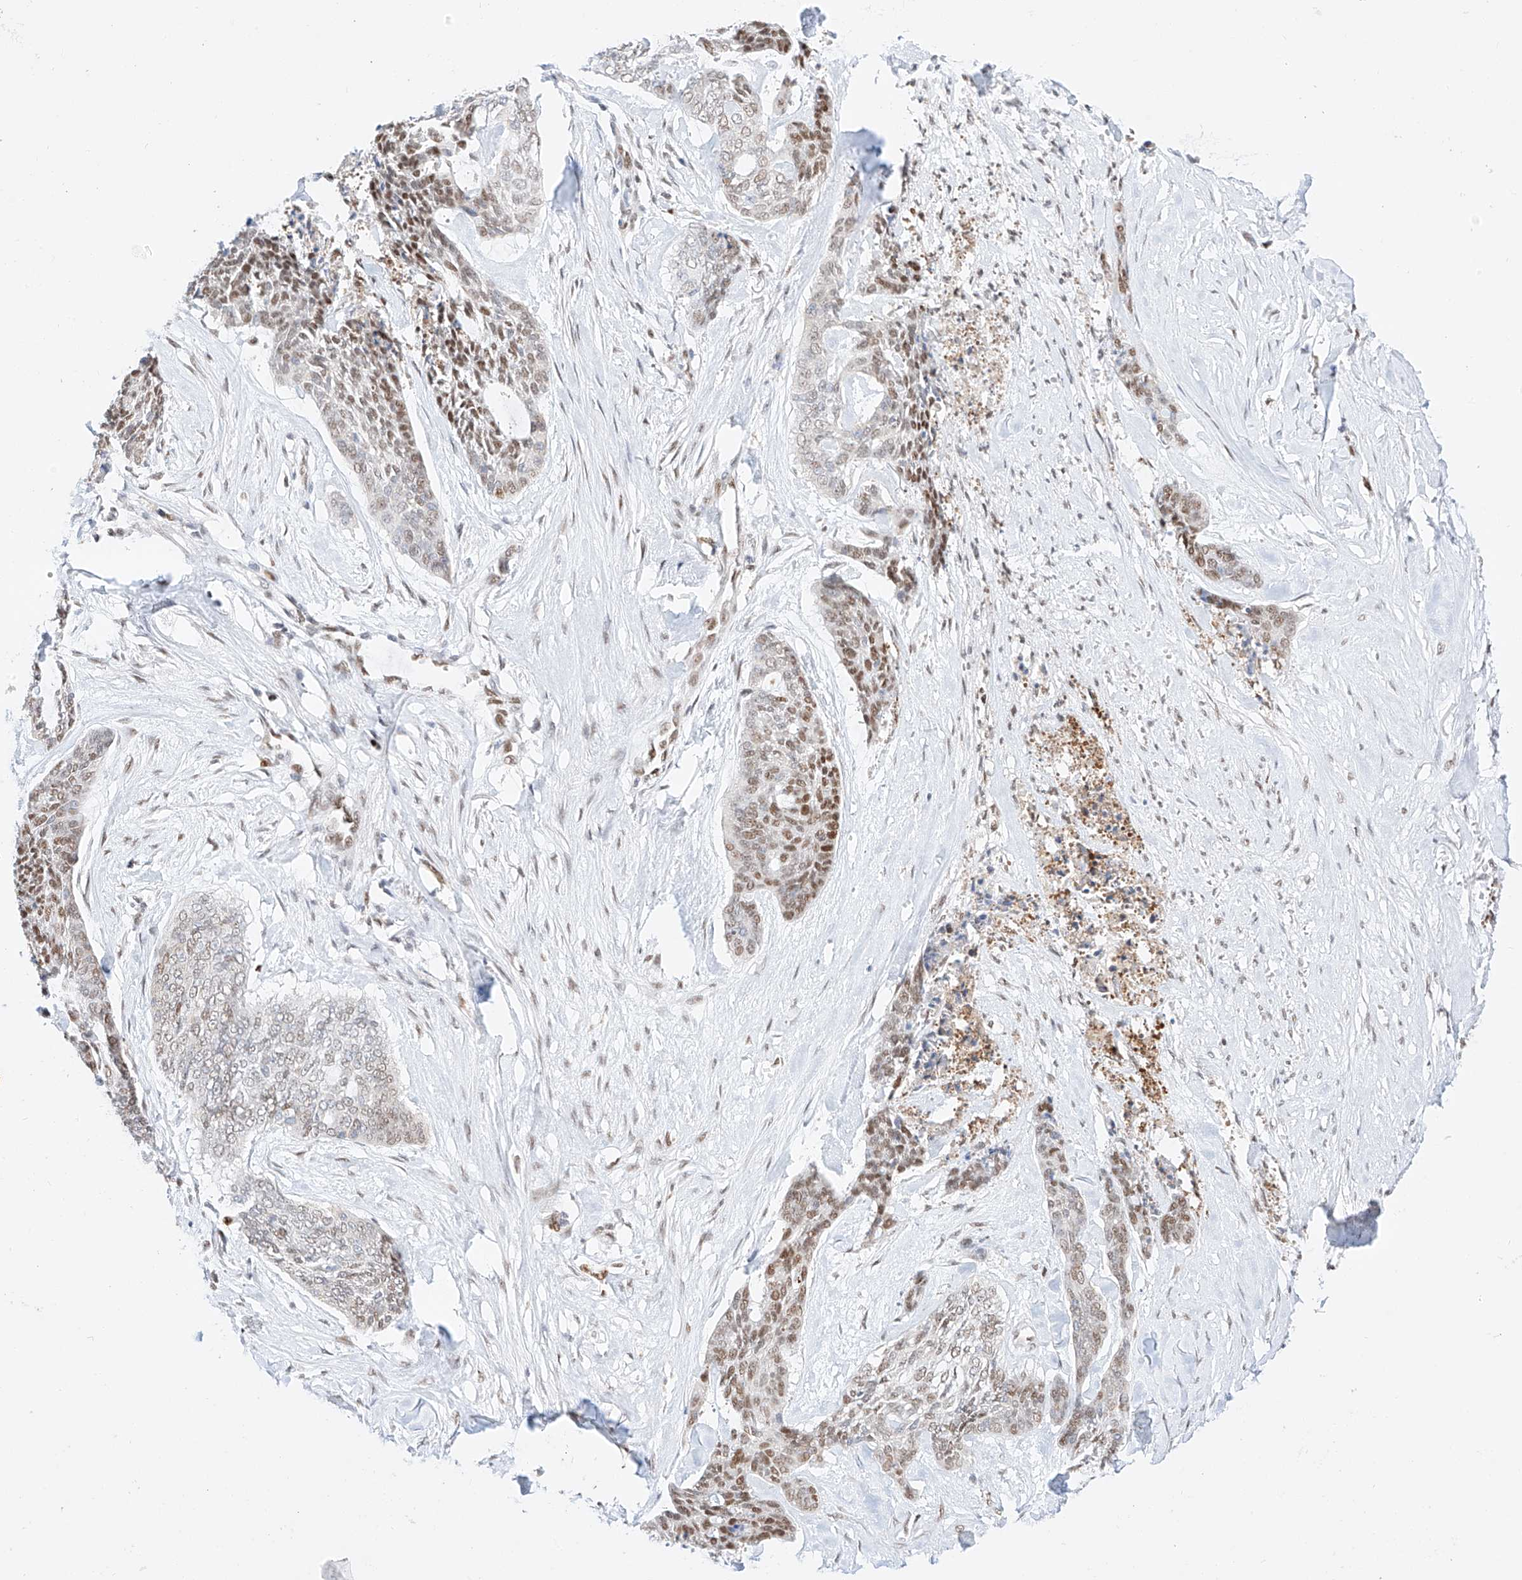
{"staining": {"intensity": "moderate", "quantity": "25%-75%", "location": "nuclear"}, "tissue": "skin cancer", "cell_type": "Tumor cells", "image_type": "cancer", "snomed": [{"axis": "morphology", "description": "Basal cell carcinoma"}, {"axis": "topography", "description": "Skin"}], "caption": "Approximately 25%-75% of tumor cells in basal cell carcinoma (skin) reveal moderate nuclear protein positivity as visualized by brown immunohistochemical staining.", "gene": "APIP", "patient": {"sex": "female", "age": 64}}